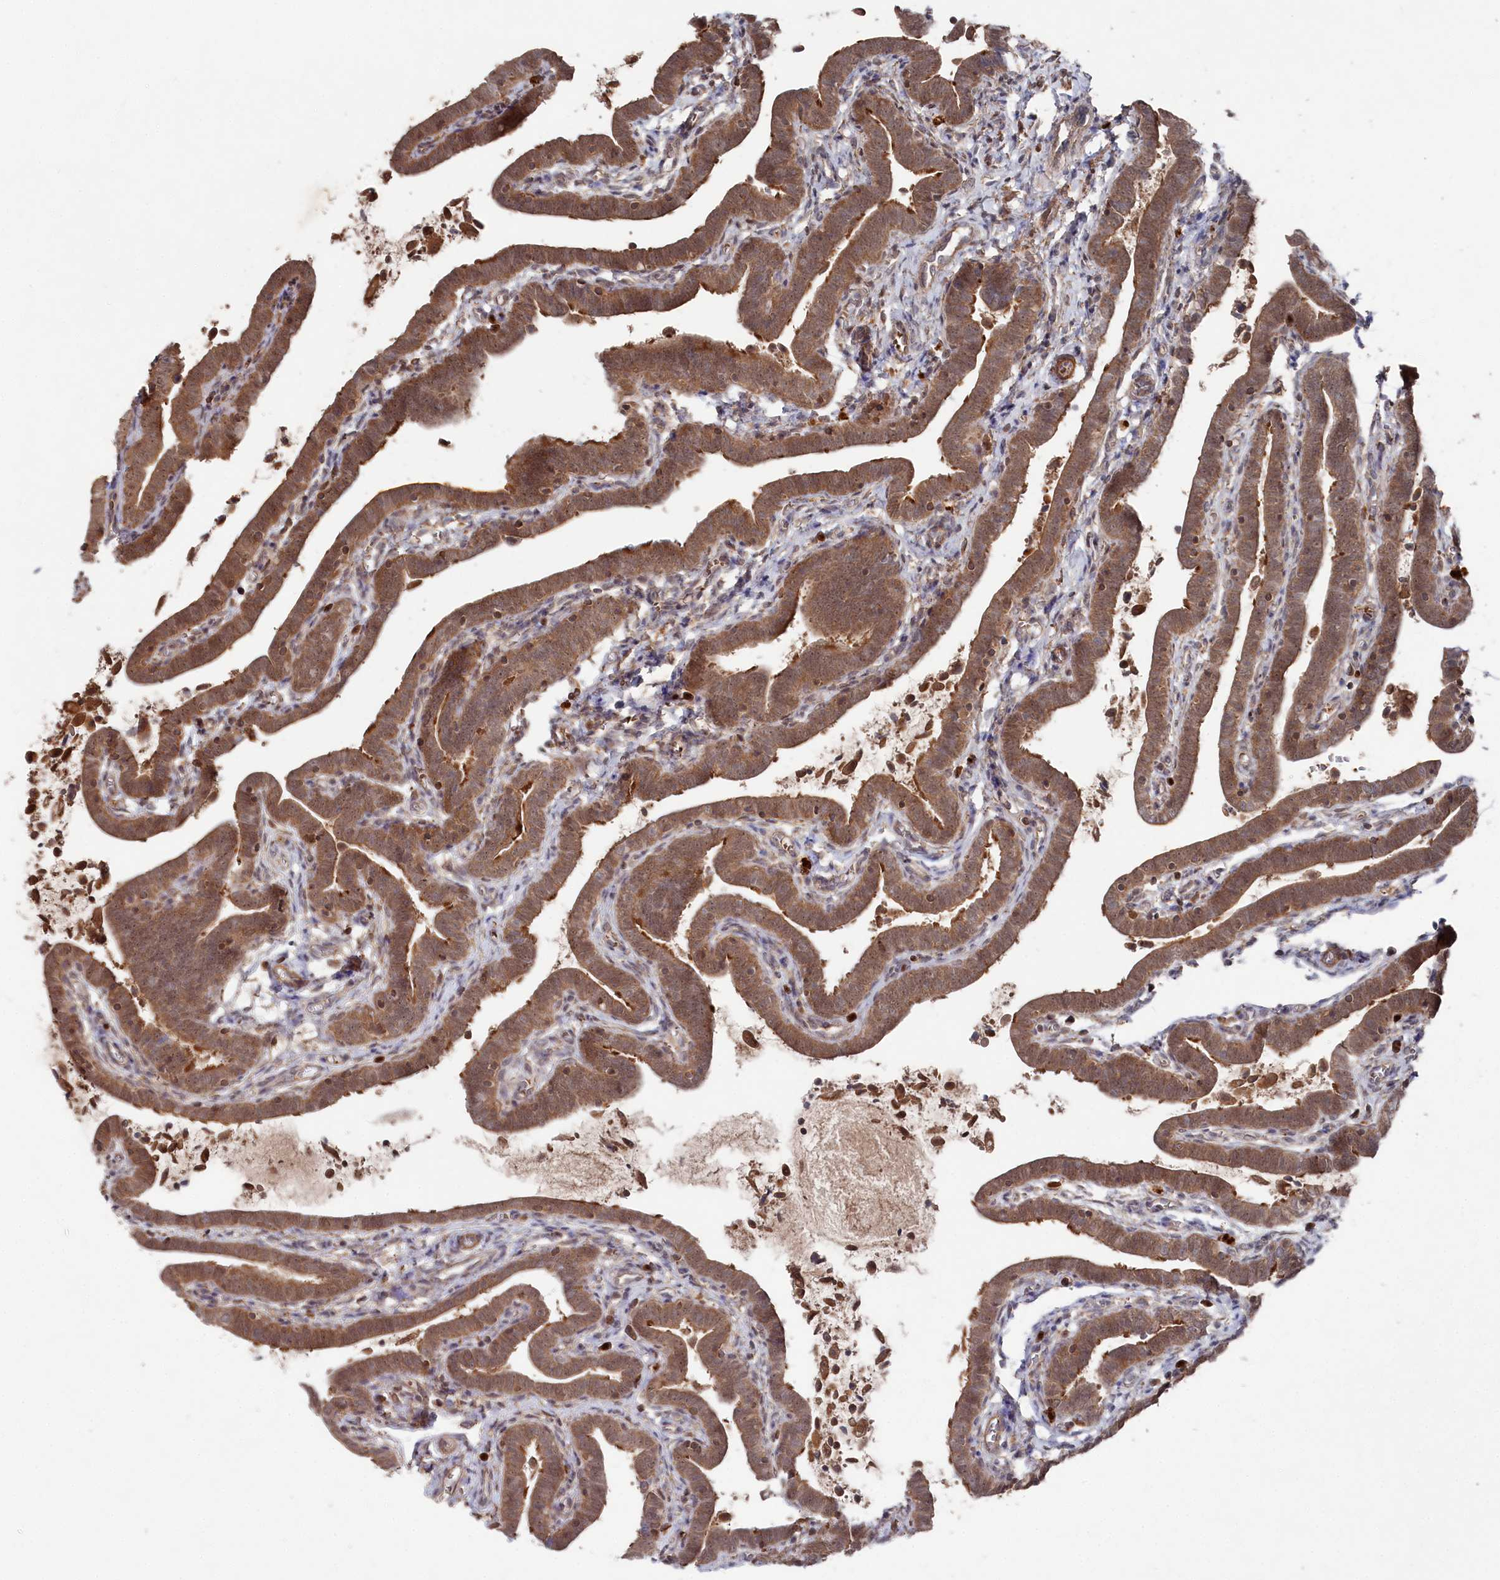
{"staining": {"intensity": "strong", "quantity": ">75%", "location": "cytoplasmic/membranous,nuclear"}, "tissue": "fallopian tube", "cell_type": "Glandular cells", "image_type": "normal", "snomed": [{"axis": "morphology", "description": "Normal tissue, NOS"}, {"axis": "topography", "description": "Fallopian tube"}], "caption": "Strong cytoplasmic/membranous,nuclear positivity is seen in about >75% of glandular cells in benign fallopian tube. Immunohistochemistry stains the protein in brown and the nuclei are stained blue.", "gene": "BORCS7", "patient": {"sex": "female", "age": 36}}